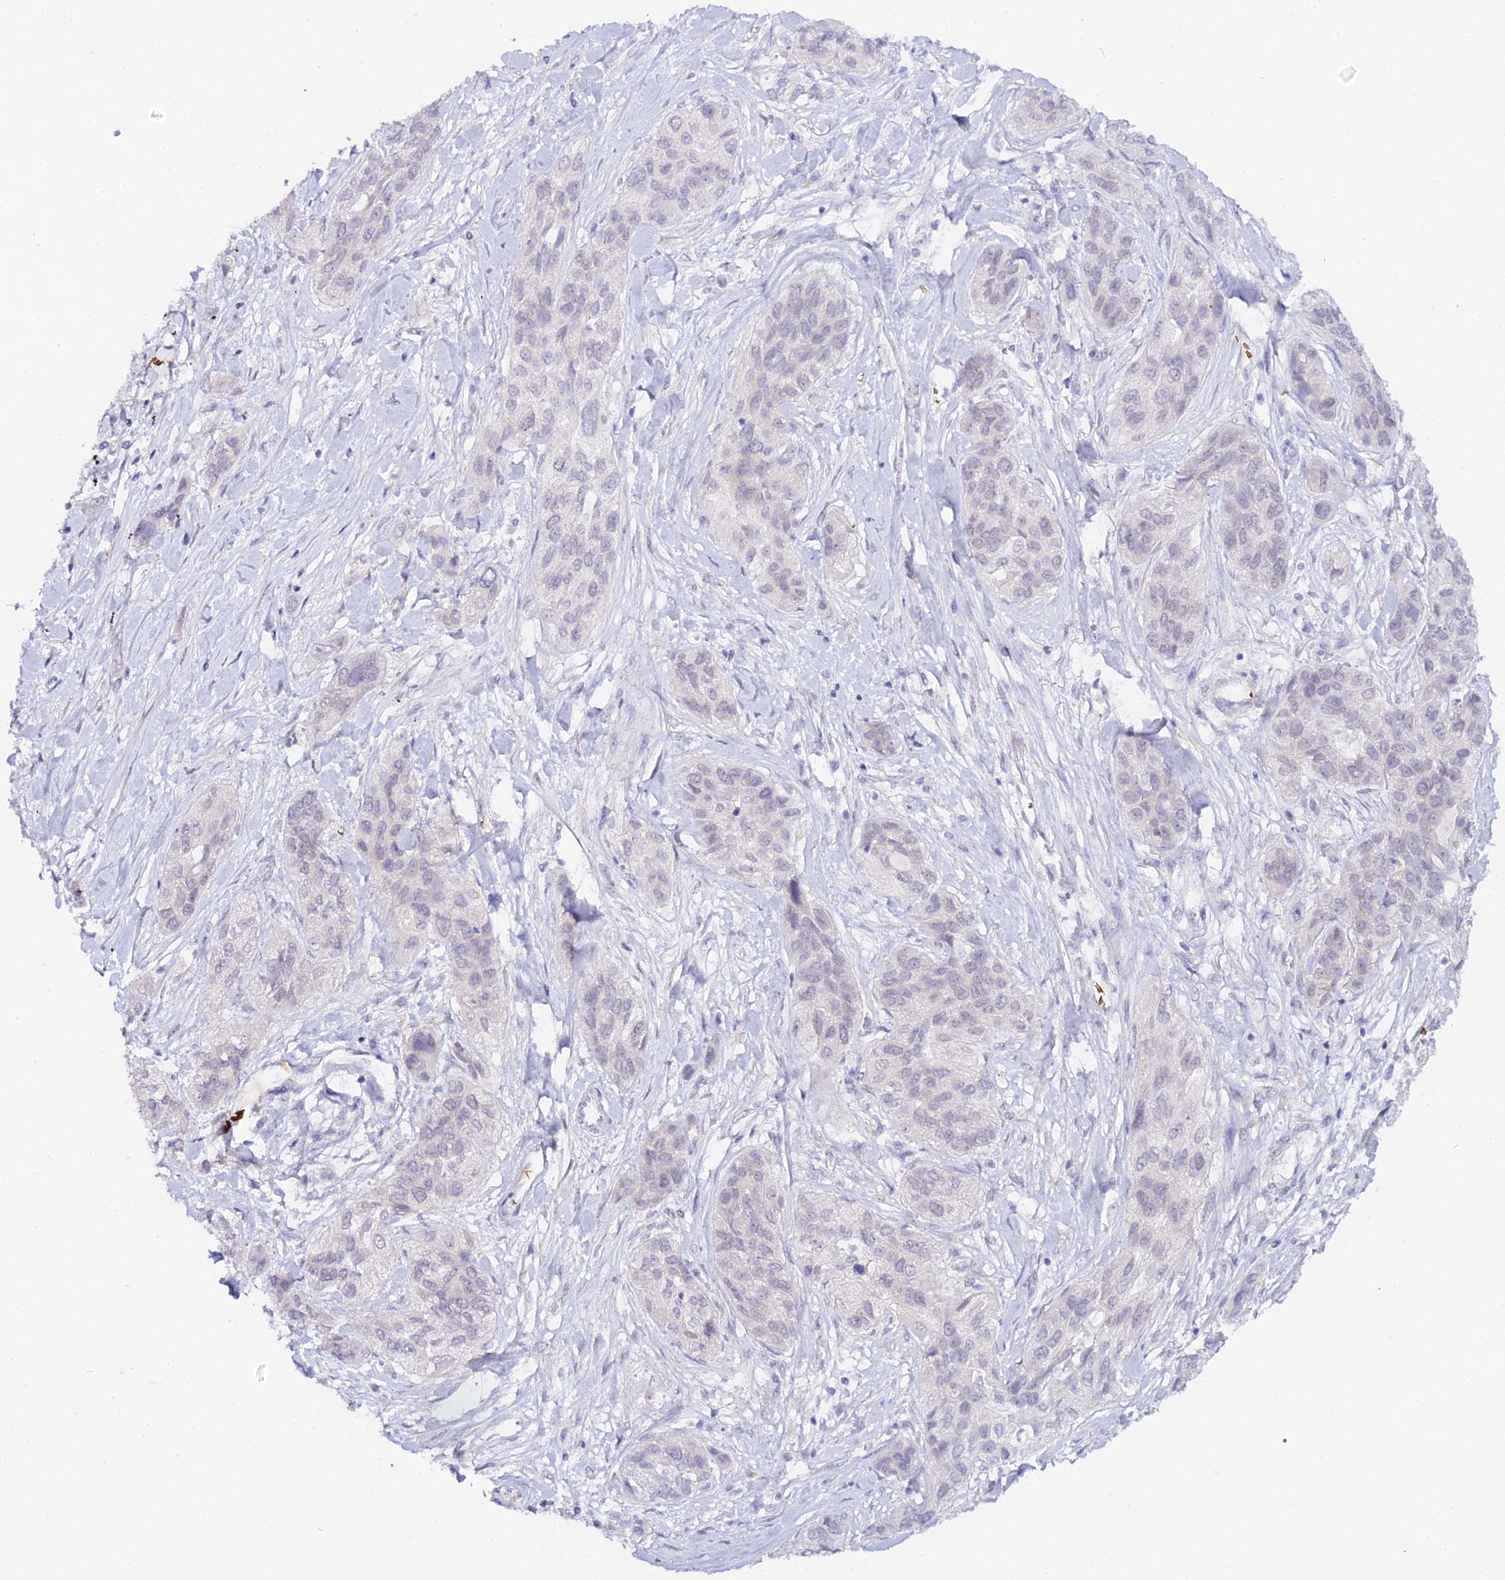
{"staining": {"intensity": "negative", "quantity": "none", "location": "none"}, "tissue": "lung cancer", "cell_type": "Tumor cells", "image_type": "cancer", "snomed": [{"axis": "morphology", "description": "Squamous cell carcinoma, NOS"}, {"axis": "topography", "description": "Lung"}], "caption": "IHC of human squamous cell carcinoma (lung) reveals no expression in tumor cells. (DAB immunohistochemistry, high magnification).", "gene": "CFAP45", "patient": {"sex": "female", "age": 70}}